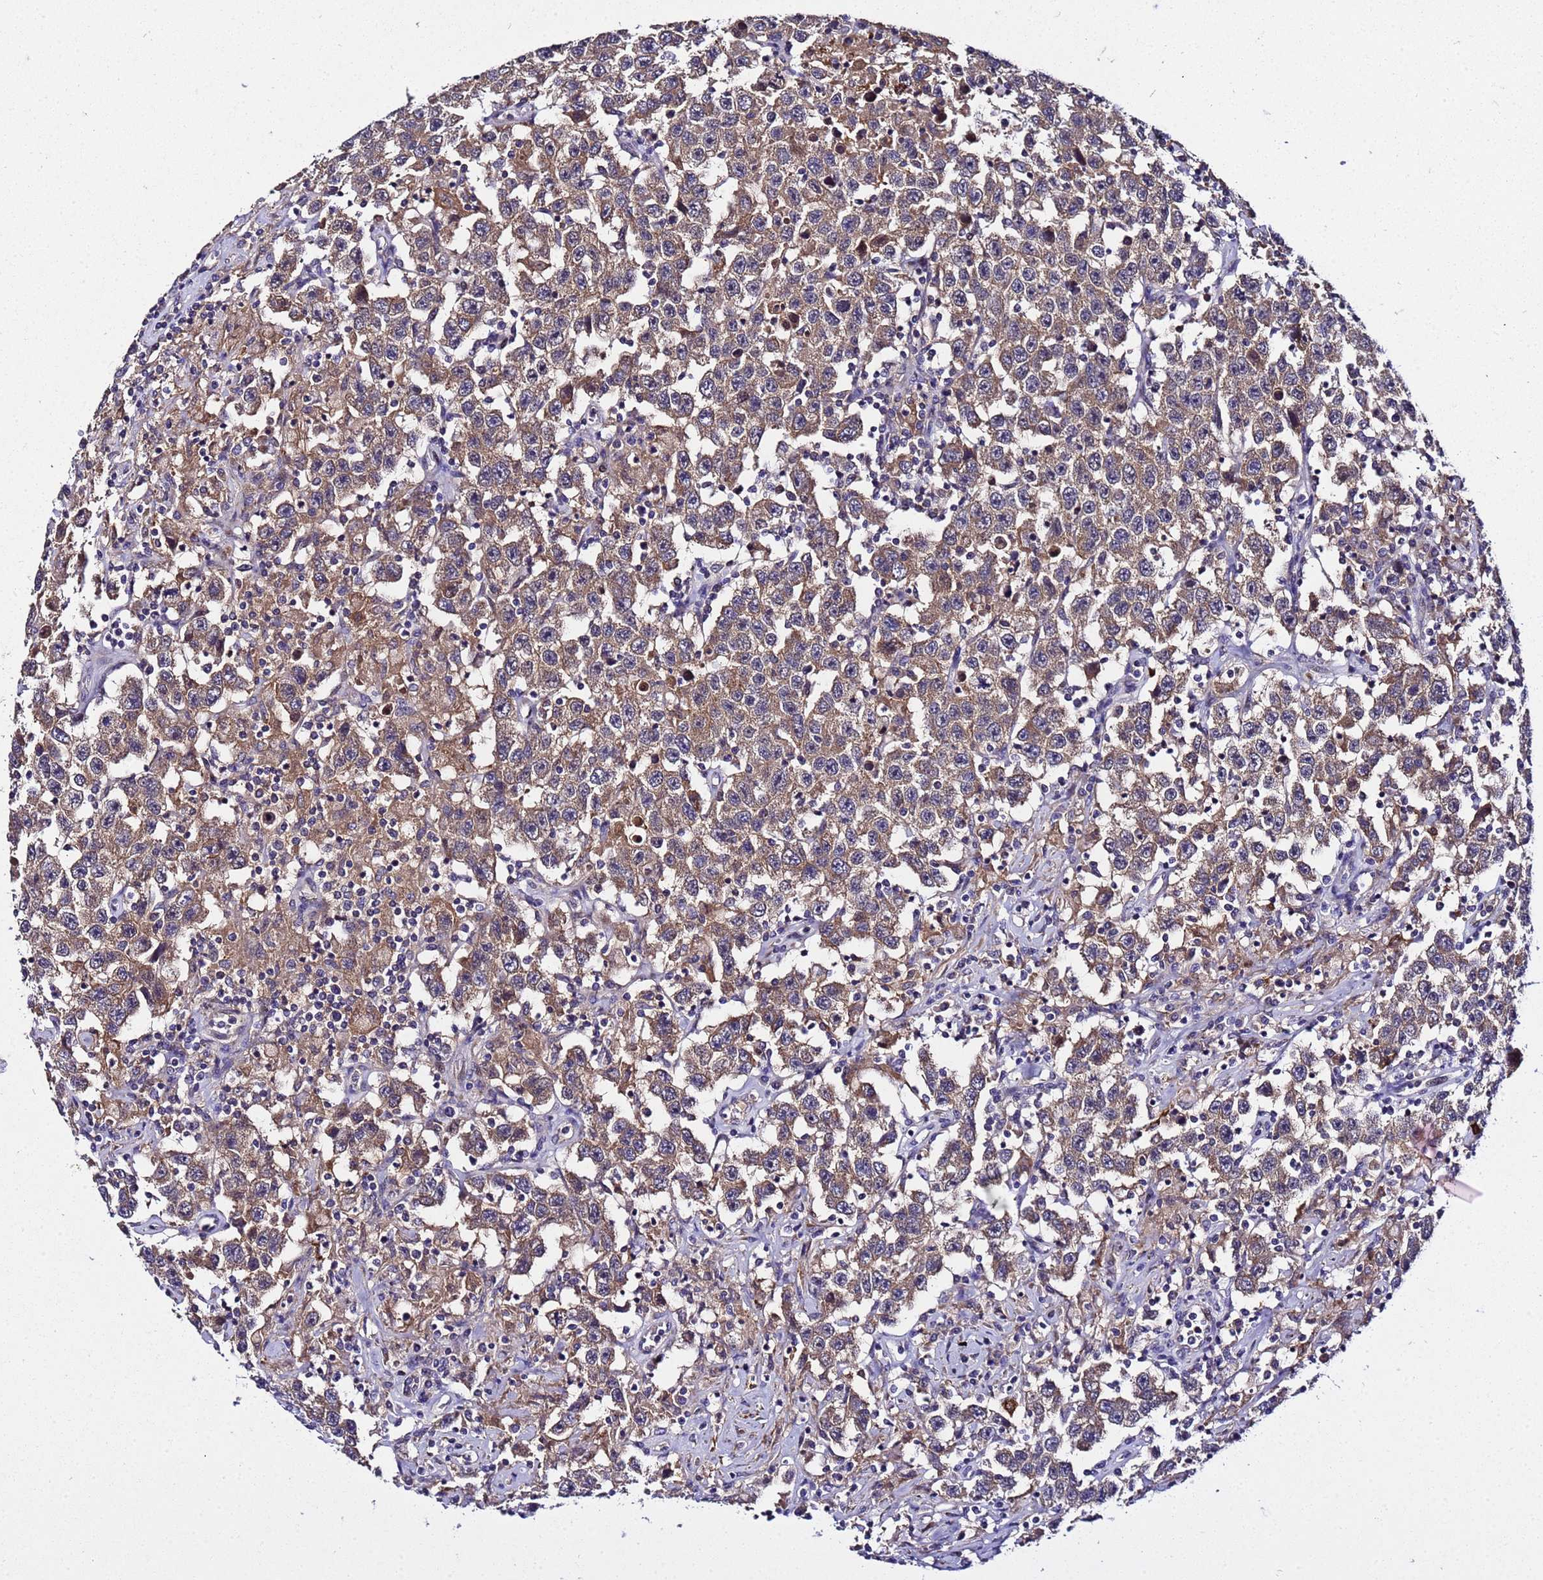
{"staining": {"intensity": "moderate", "quantity": ">75%", "location": "cytoplasmic/membranous"}, "tissue": "testis cancer", "cell_type": "Tumor cells", "image_type": "cancer", "snomed": [{"axis": "morphology", "description": "Seminoma, NOS"}, {"axis": "topography", "description": "Testis"}], "caption": "Human seminoma (testis) stained with a brown dye demonstrates moderate cytoplasmic/membranous positive staining in about >75% of tumor cells.", "gene": "PLXDC2", "patient": {"sex": "male", "age": 41}}